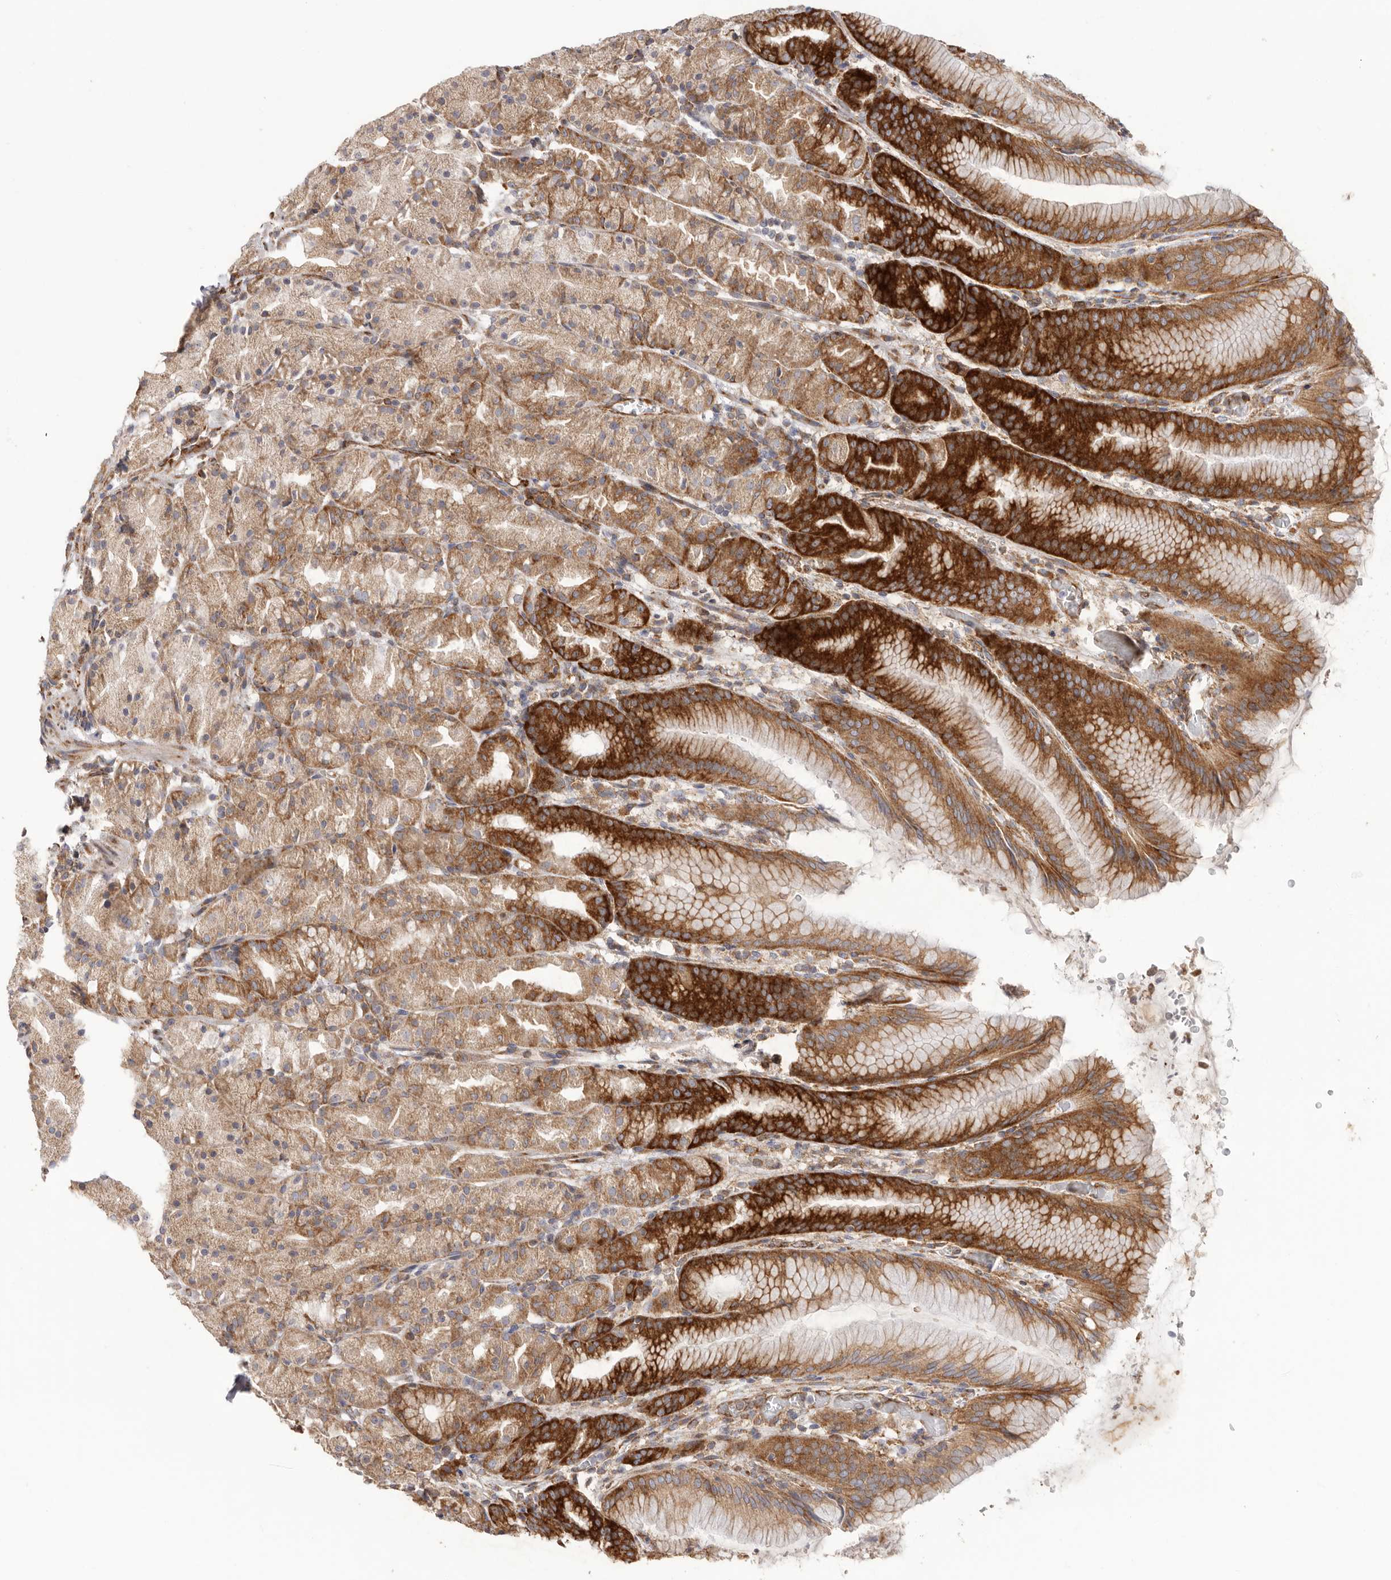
{"staining": {"intensity": "strong", "quantity": ">75%", "location": "cytoplasmic/membranous"}, "tissue": "stomach", "cell_type": "Glandular cells", "image_type": "normal", "snomed": [{"axis": "morphology", "description": "Normal tissue, NOS"}, {"axis": "topography", "description": "Stomach, upper"}], "caption": "Stomach stained with a brown dye demonstrates strong cytoplasmic/membranous positive staining in approximately >75% of glandular cells.", "gene": "SERBP1", "patient": {"sex": "male", "age": 48}}